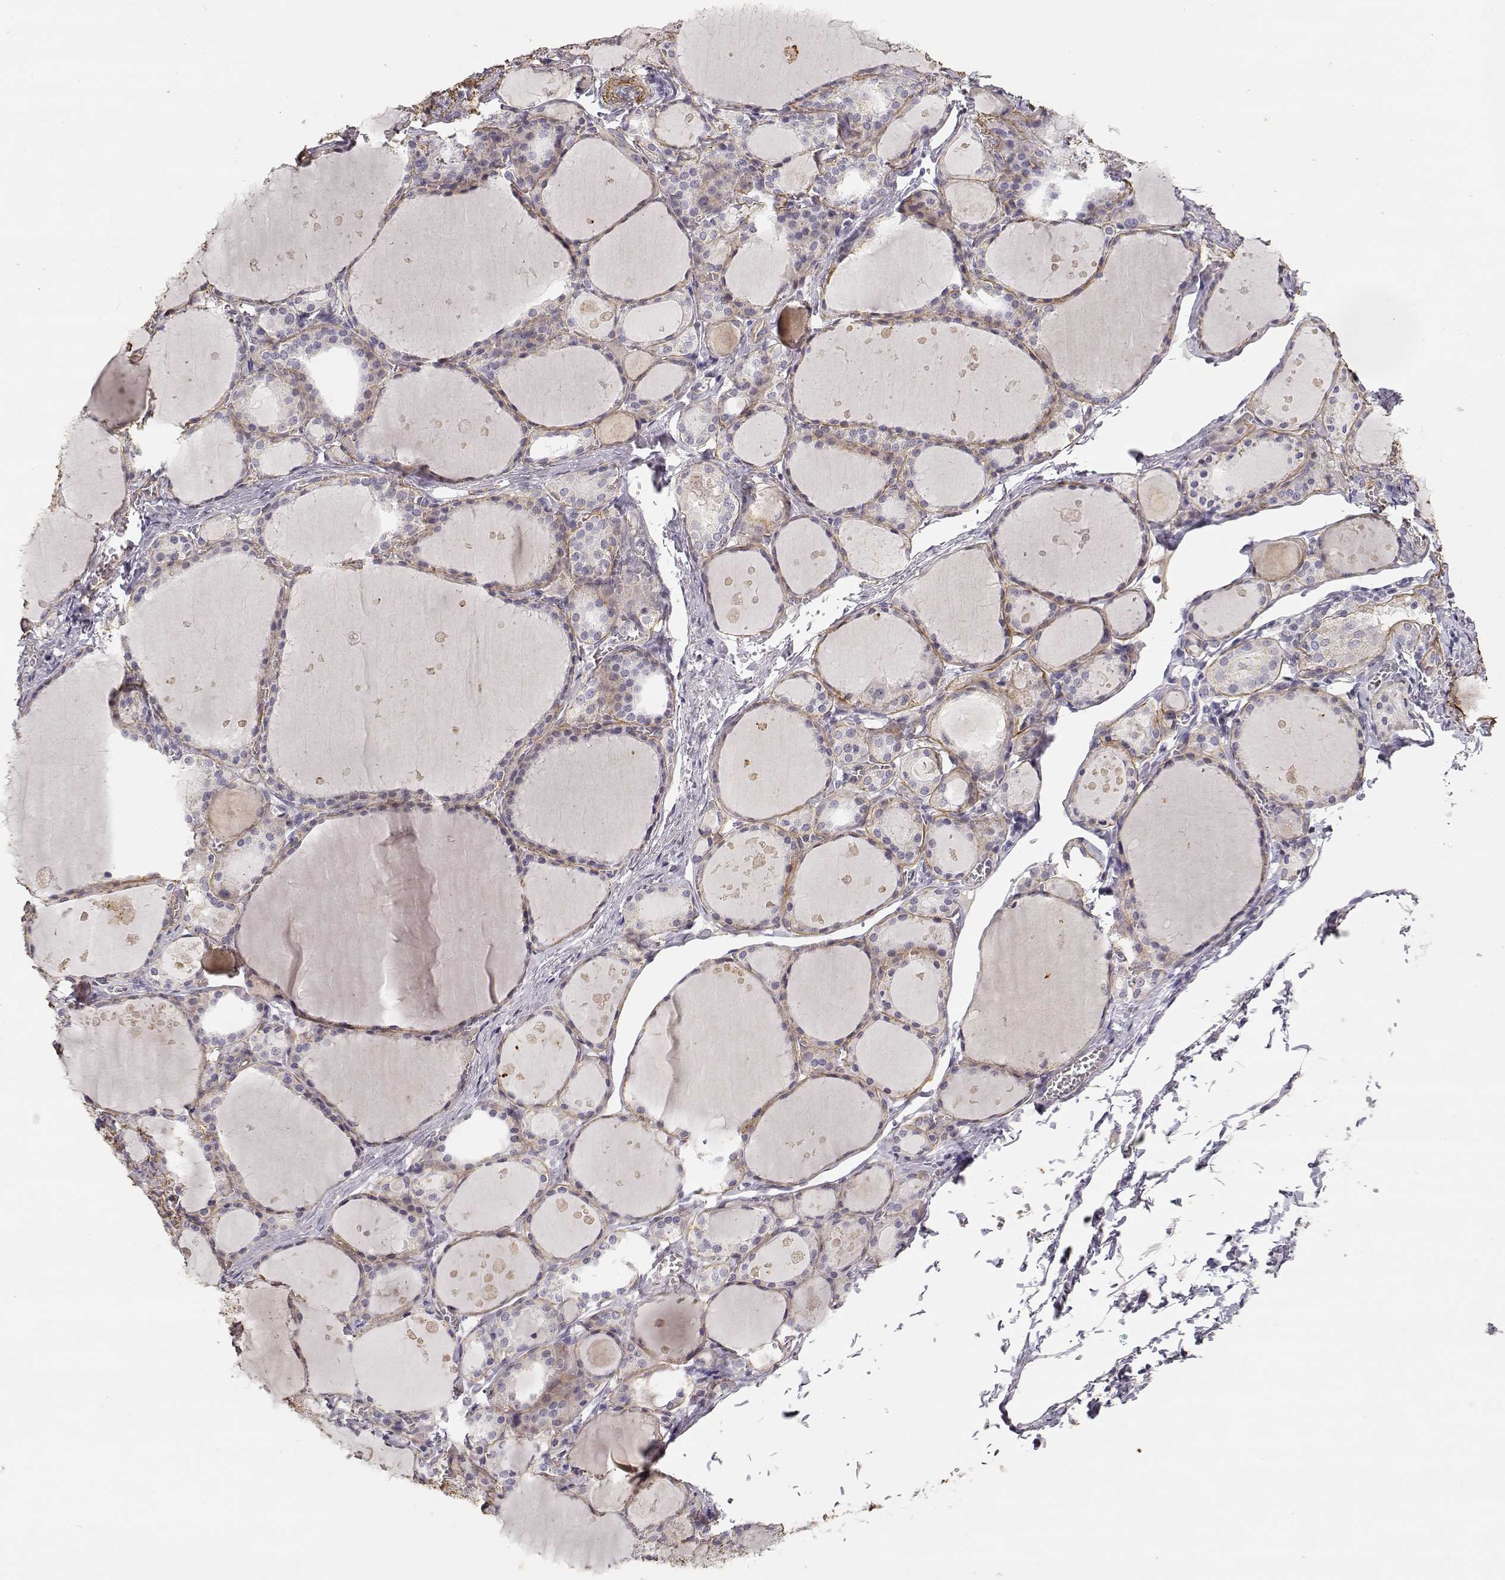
{"staining": {"intensity": "negative", "quantity": "none", "location": "none"}, "tissue": "thyroid gland", "cell_type": "Glandular cells", "image_type": "normal", "snomed": [{"axis": "morphology", "description": "Normal tissue, NOS"}, {"axis": "topography", "description": "Thyroid gland"}], "caption": "Human thyroid gland stained for a protein using immunohistochemistry (IHC) shows no positivity in glandular cells.", "gene": "LAMA5", "patient": {"sex": "male", "age": 68}}